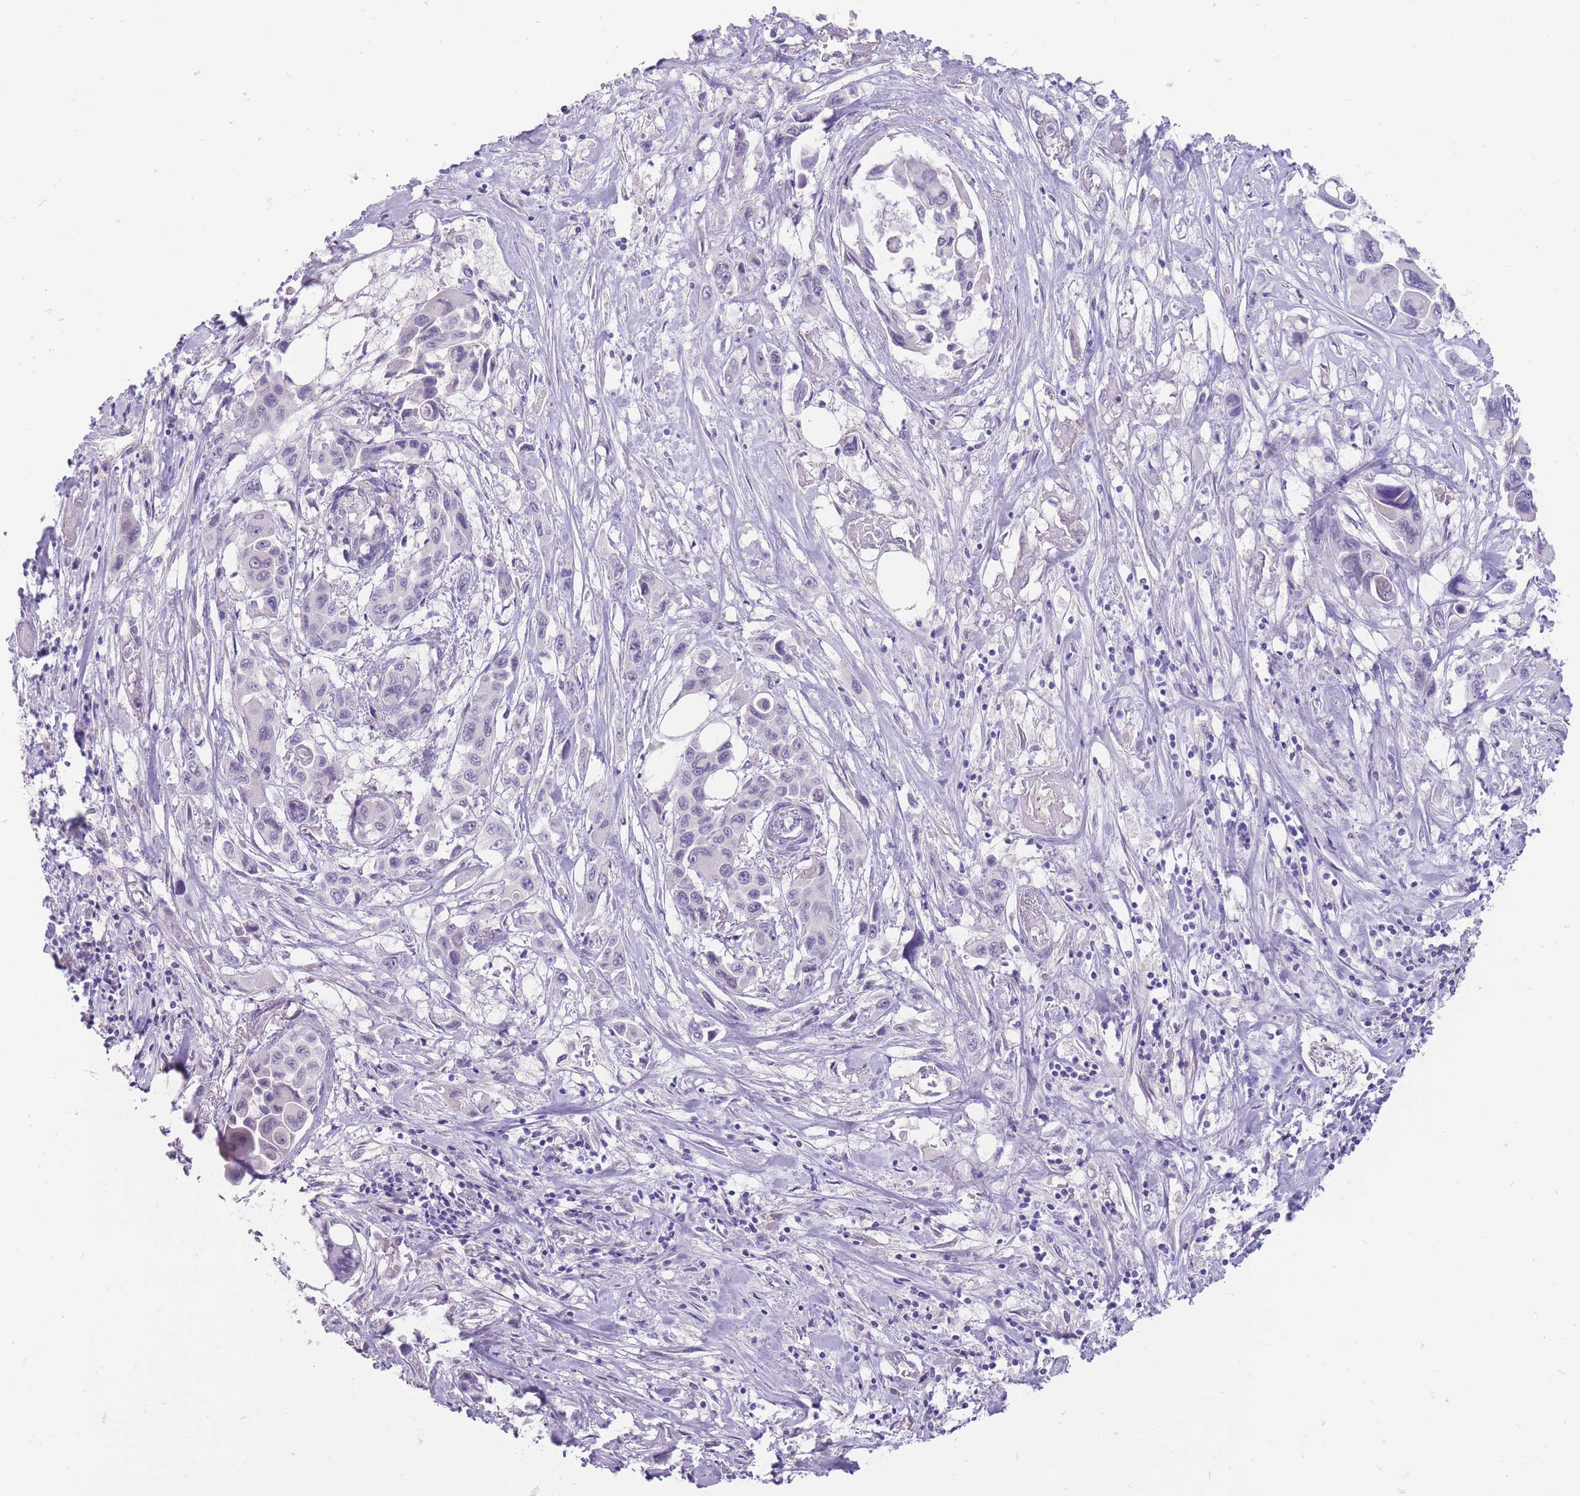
{"staining": {"intensity": "negative", "quantity": "none", "location": "none"}, "tissue": "pancreatic cancer", "cell_type": "Tumor cells", "image_type": "cancer", "snomed": [{"axis": "morphology", "description": "Adenocarcinoma, NOS"}, {"axis": "topography", "description": "Pancreas"}], "caption": "IHC micrograph of neoplastic tissue: pancreatic cancer (adenocarcinoma) stained with DAB reveals no significant protein expression in tumor cells. (DAB immunohistochemistry visualized using brightfield microscopy, high magnification).", "gene": "ERICH4", "patient": {"sex": "male", "age": 92}}